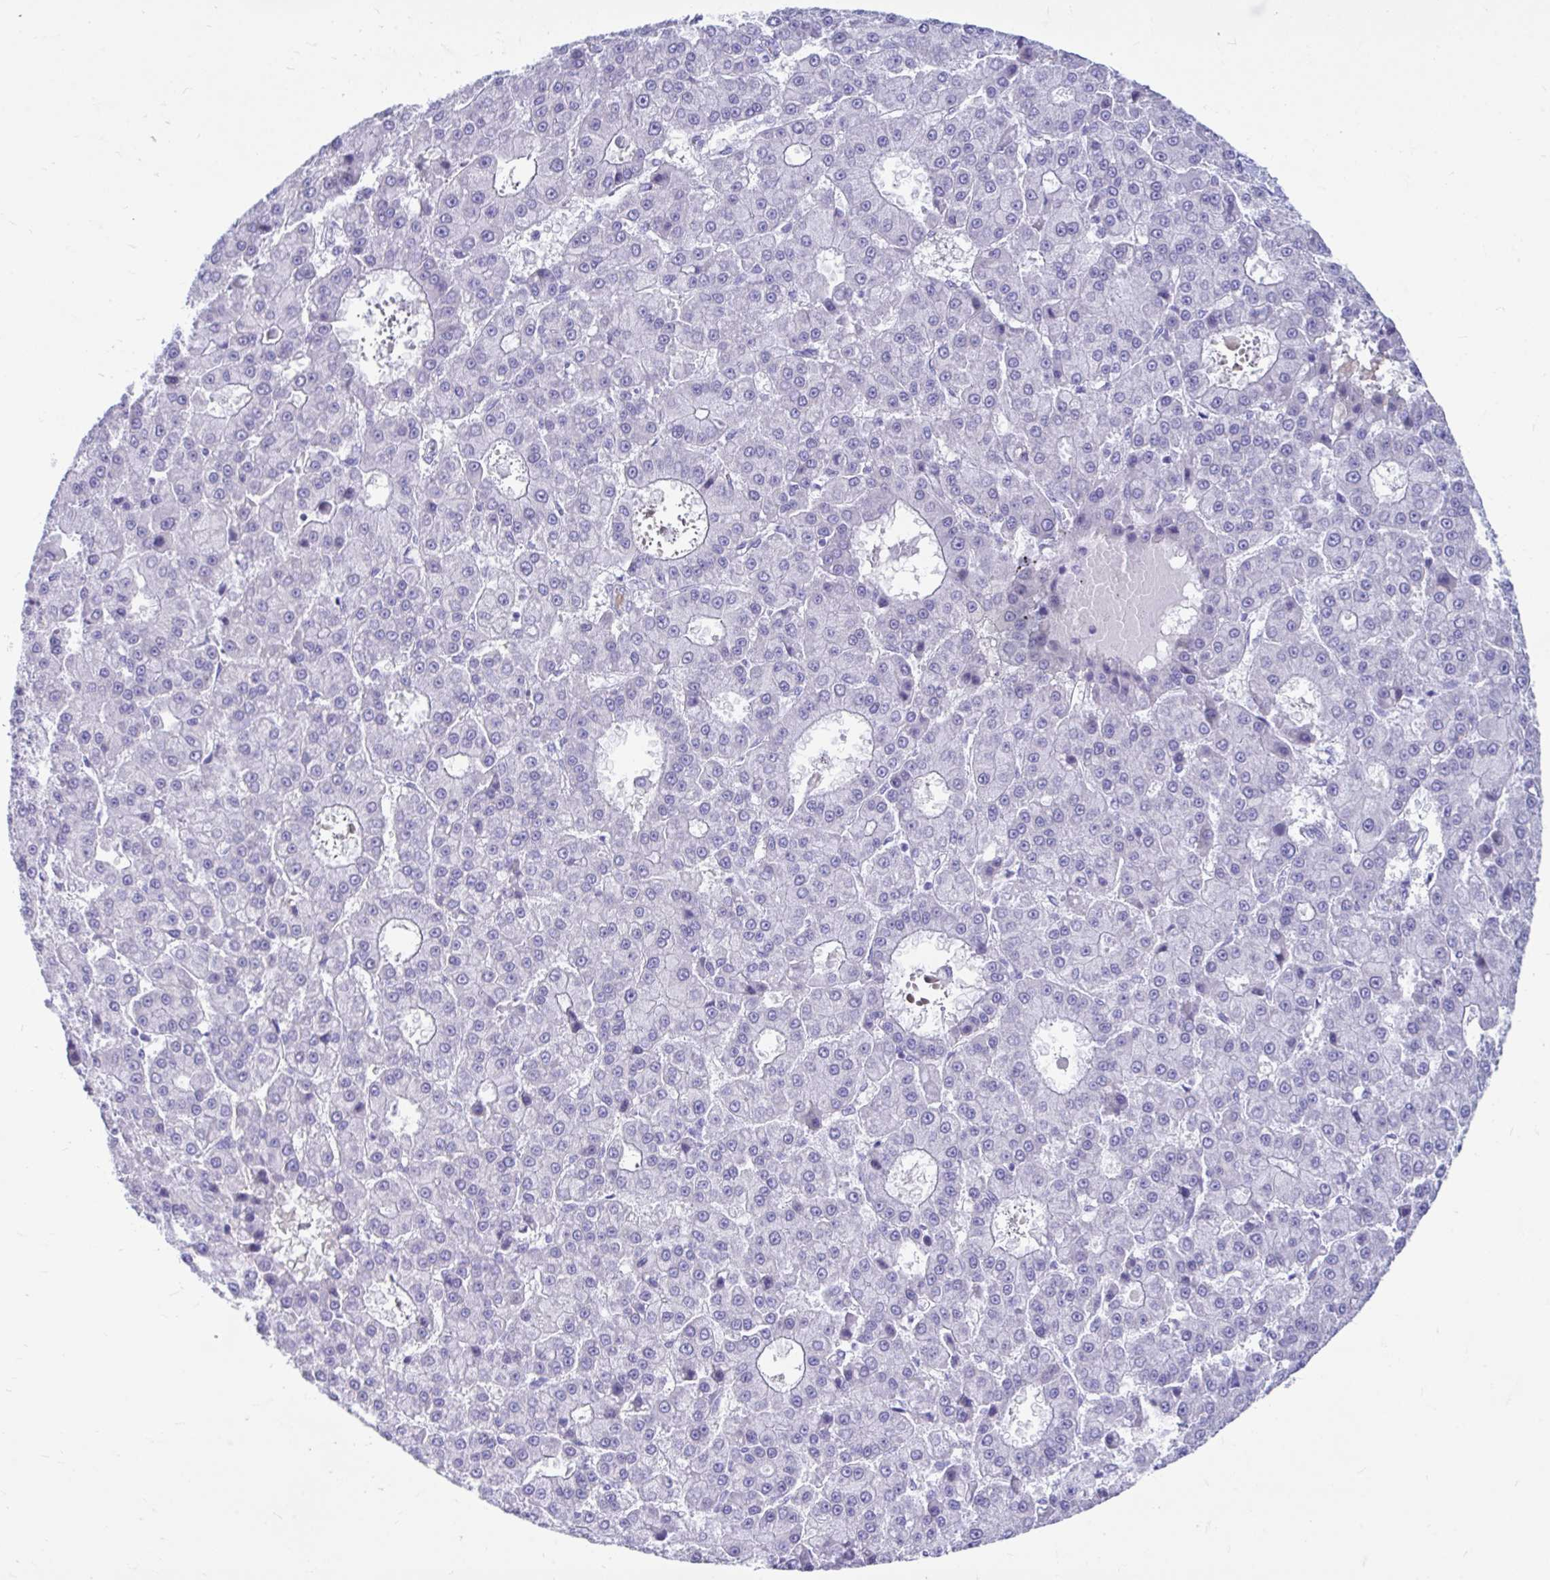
{"staining": {"intensity": "negative", "quantity": "none", "location": "none"}, "tissue": "liver cancer", "cell_type": "Tumor cells", "image_type": "cancer", "snomed": [{"axis": "morphology", "description": "Carcinoma, Hepatocellular, NOS"}, {"axis": "topography", "description": "Liver"}], "caption": "Hepatocellular carcinoma (liver) stained for a protein using IHC shows no staining tumor cells.", "gene": "SMIM9", "patient": {"sex": "male", "age": 70}}